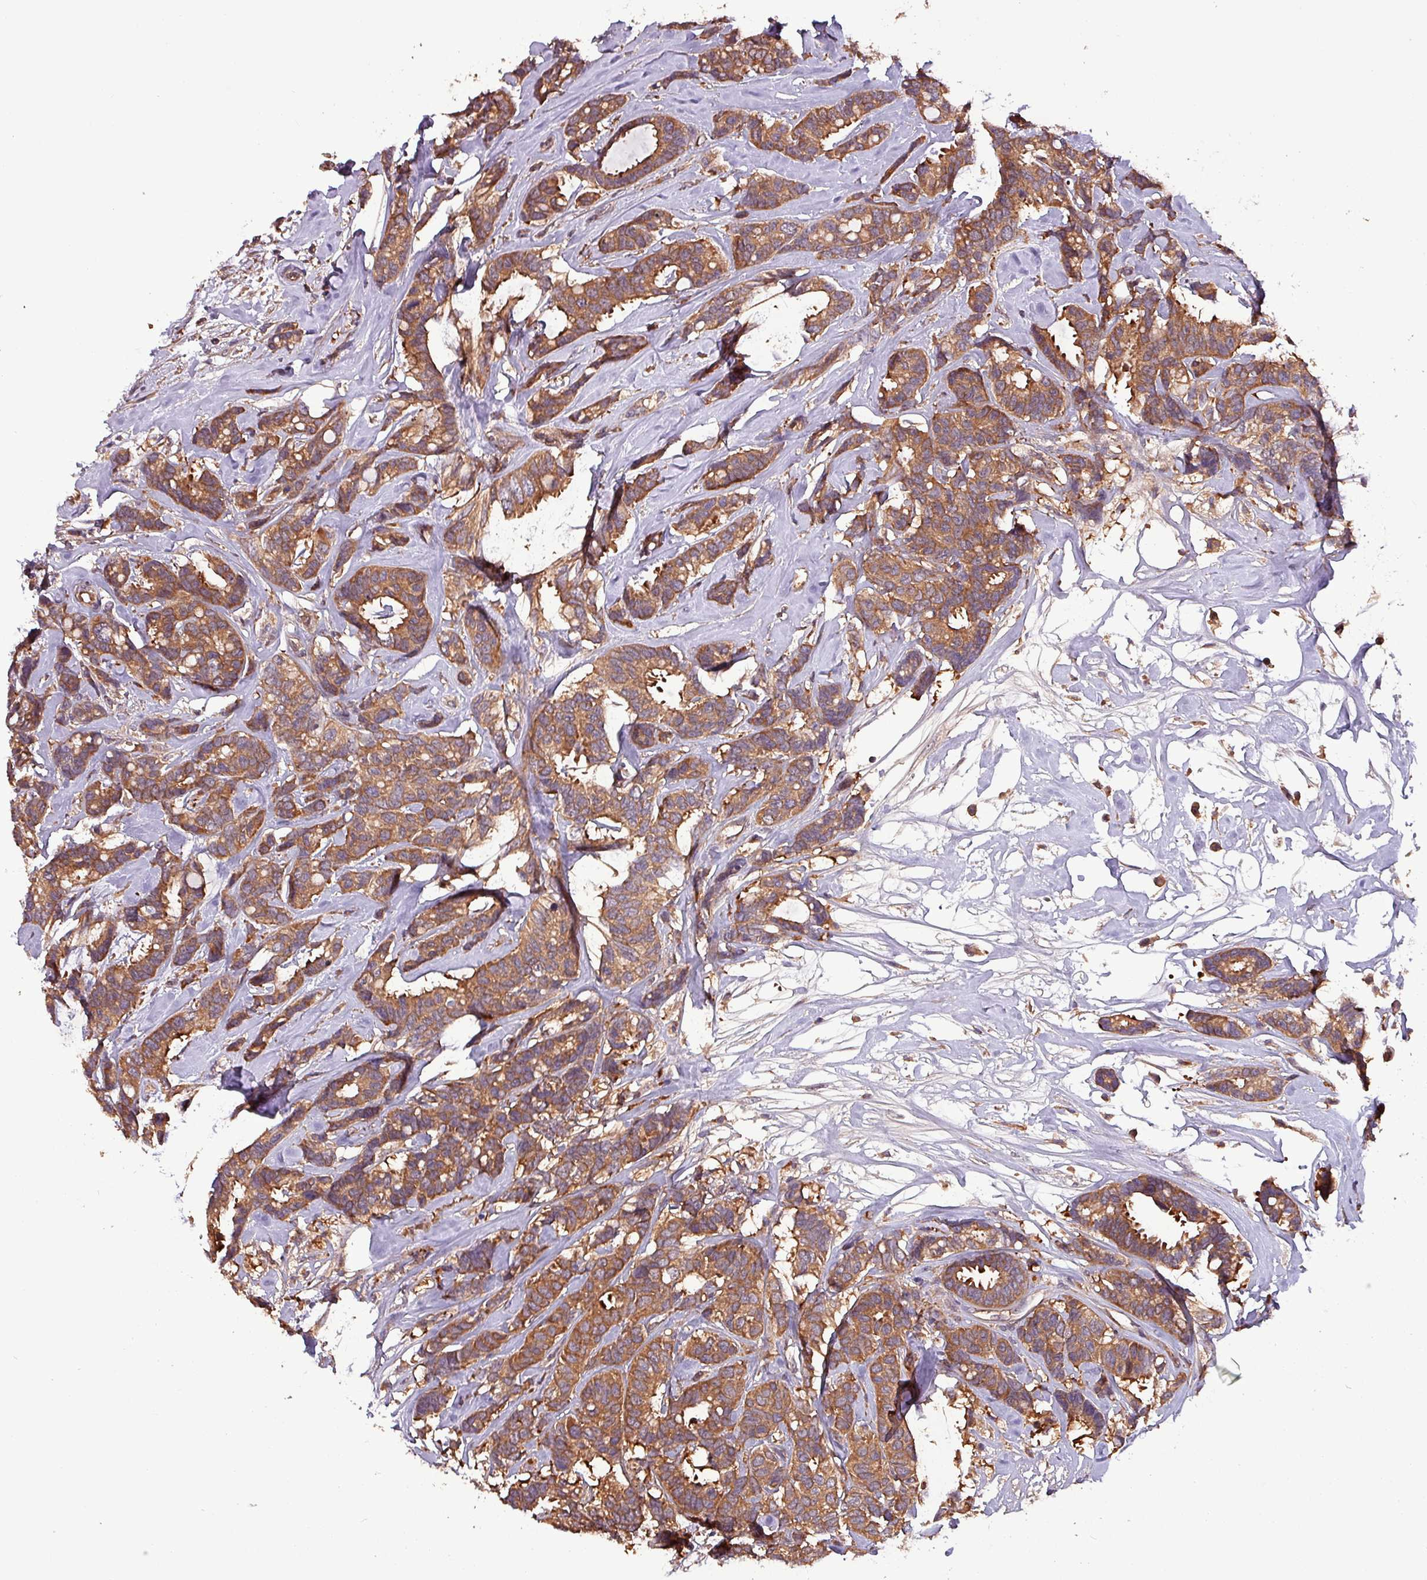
{"staining": {"intensity": "moderate", "quantity": ">75%", "location": "cytoplasmic/membranous"}, "tissue": "breast cancer", "cell_type": "Tumor cells", "image_type": "cancer", "snomed": [{"axis": "morphology", "description": "Duct carcinoma"}, {"axis": "topography", "description": "Breast"}], "caption": "The photomicrograph shows staining of breast cancer (intraductal carcinoma), revealing moderate cytoplasmic/membranous protein positivity (brown color) within tumor cells.", "gene": "PAFAH1B2", "patient": {"sex": "female", "age": 87}}